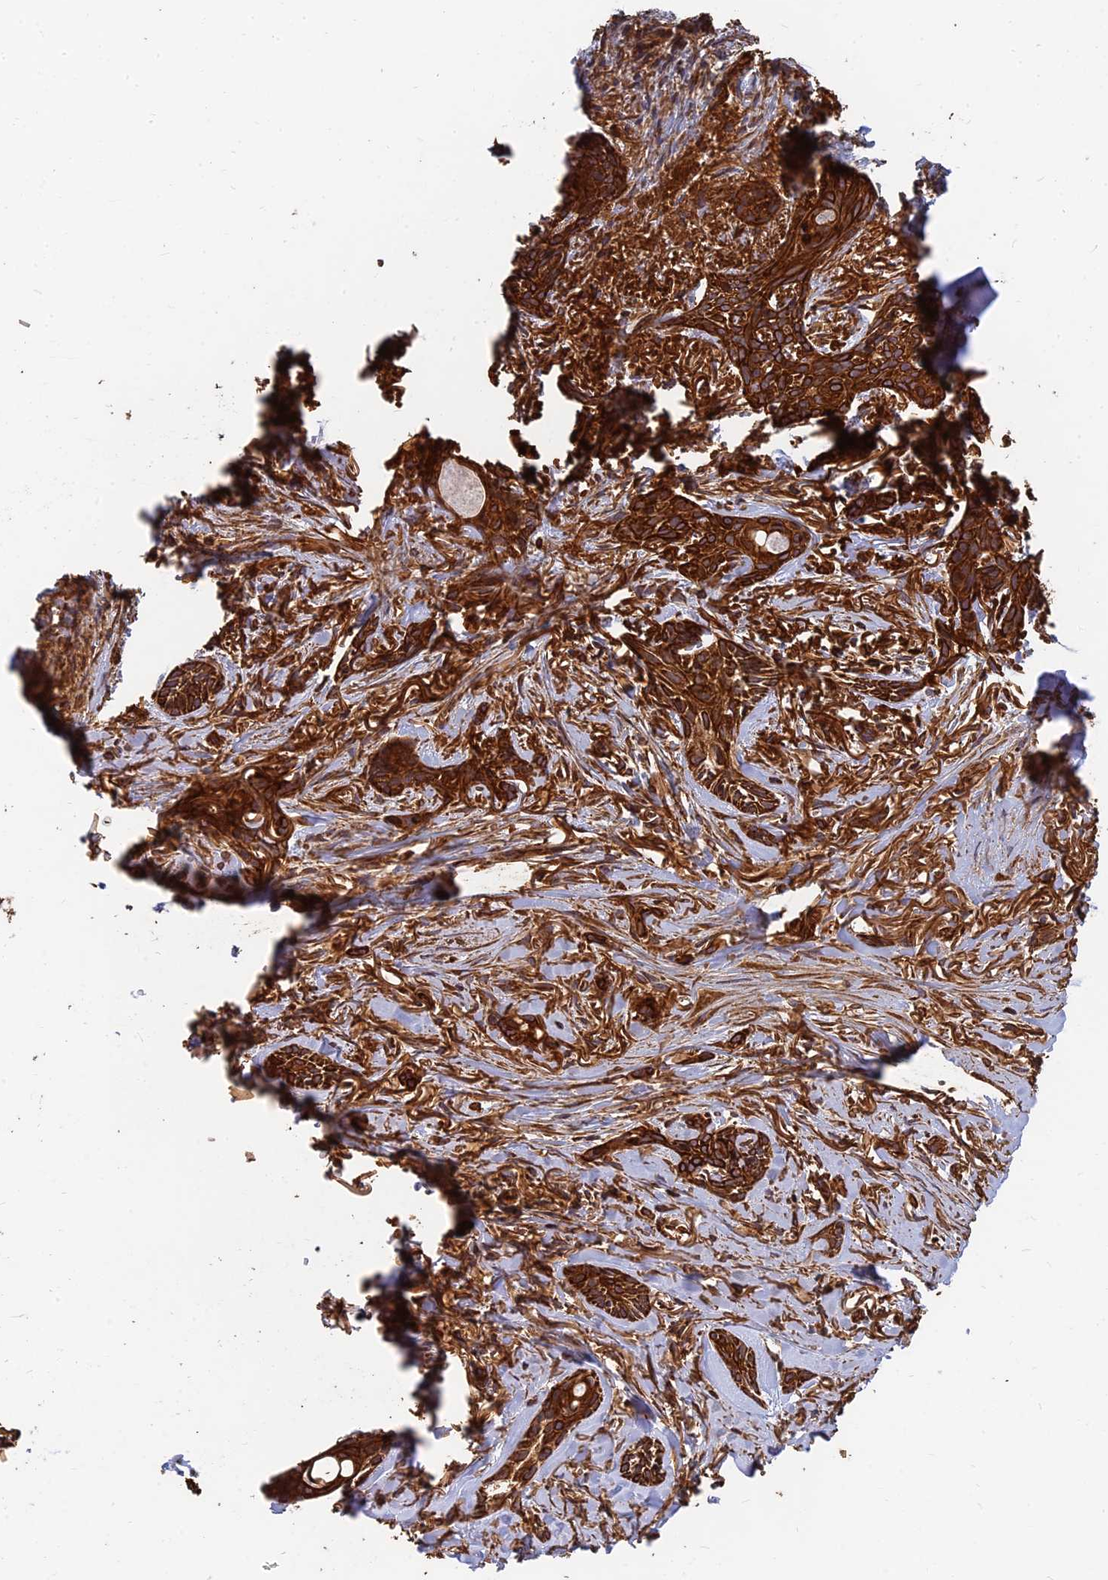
{"staining": {"intensity": "strong", "quantity": ">75%", "location": "cytoplasmic/membranous"}, "tissue": "skin cancer", "cell_type": "Tumor cells", "image_type": "cancer", "snomed": [{"axis": "morphology", "description": "Basal cell carcinoma"}, {"axis": "topography", "description": "Skin"}], "caption": "Skin basal cell carcinoma stained for a protein exhibits strong cytoplasmic/membranous positivity in tumor cells. (DAB (3,3'-diaminobenzidine) = brown stain, brightfield microscopy at high magnification).", "gene": "DSTYK", "patient": {"sex": "female", "age": 59}}